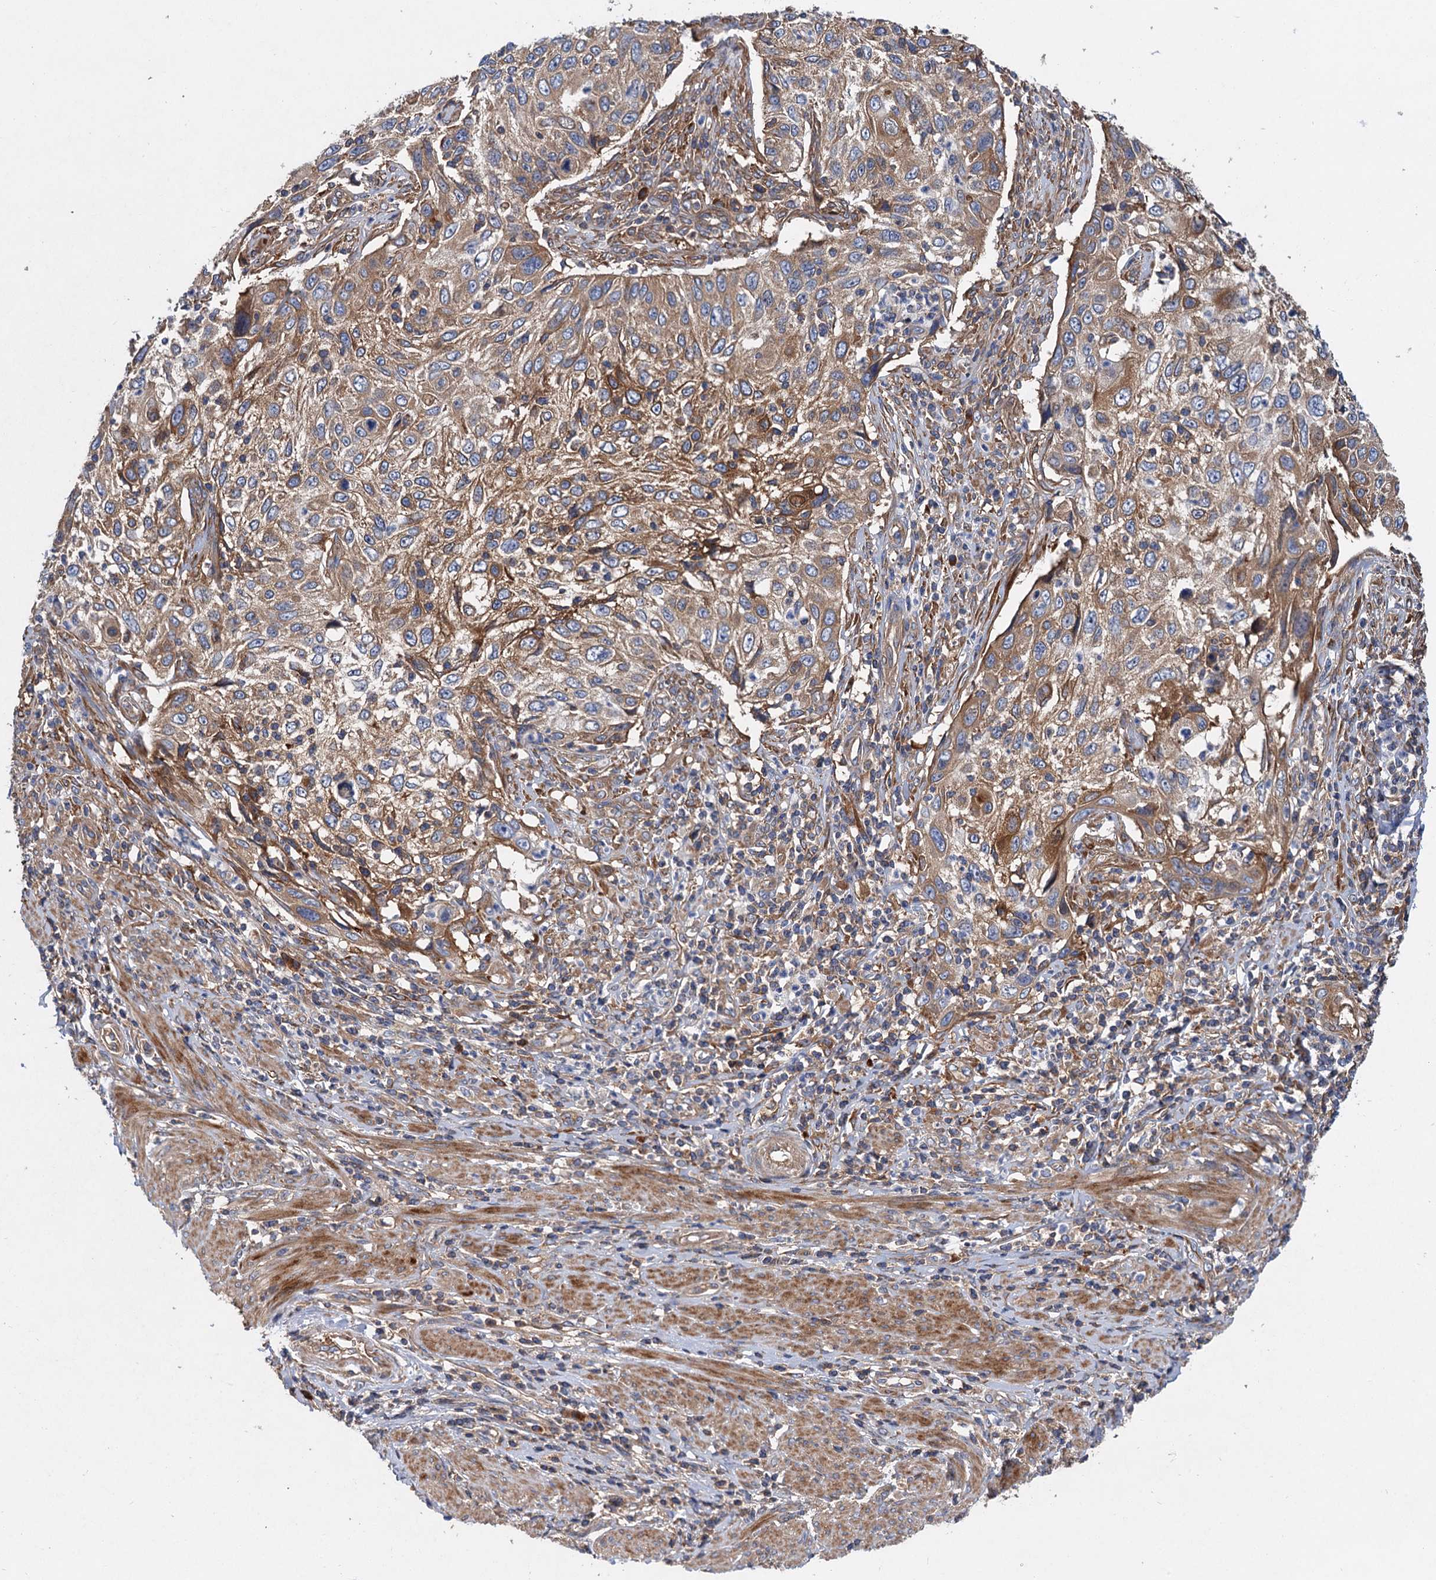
{"staining": {"intensity": "moderate", "quantity": ">75%", "location": "cytoplasmic/membranous"}, "tissue": "cervical cancer", "cell_type": "Tumor cells", "image_type": "cancer", "snomed": [{"axis": "morphology", "description": "Squamous cell carcinoma, NOS"}, {"axis": "topography", "description": "Cervix"}], "caption": "IHC (DAB (3,3'-diaminobenzidine)) staining of human squamous cell carcinoma (cervical) demonstrates moderate cytoplasmic/membranous protein expression in about >75% of tumor cells. (Stains: DAB in brown, nuclei in blue, Microscopy: brightfield microscopy at high magnification).", "gene": "ALKBH7", "patient": {"sex": "female", "age": 70}}